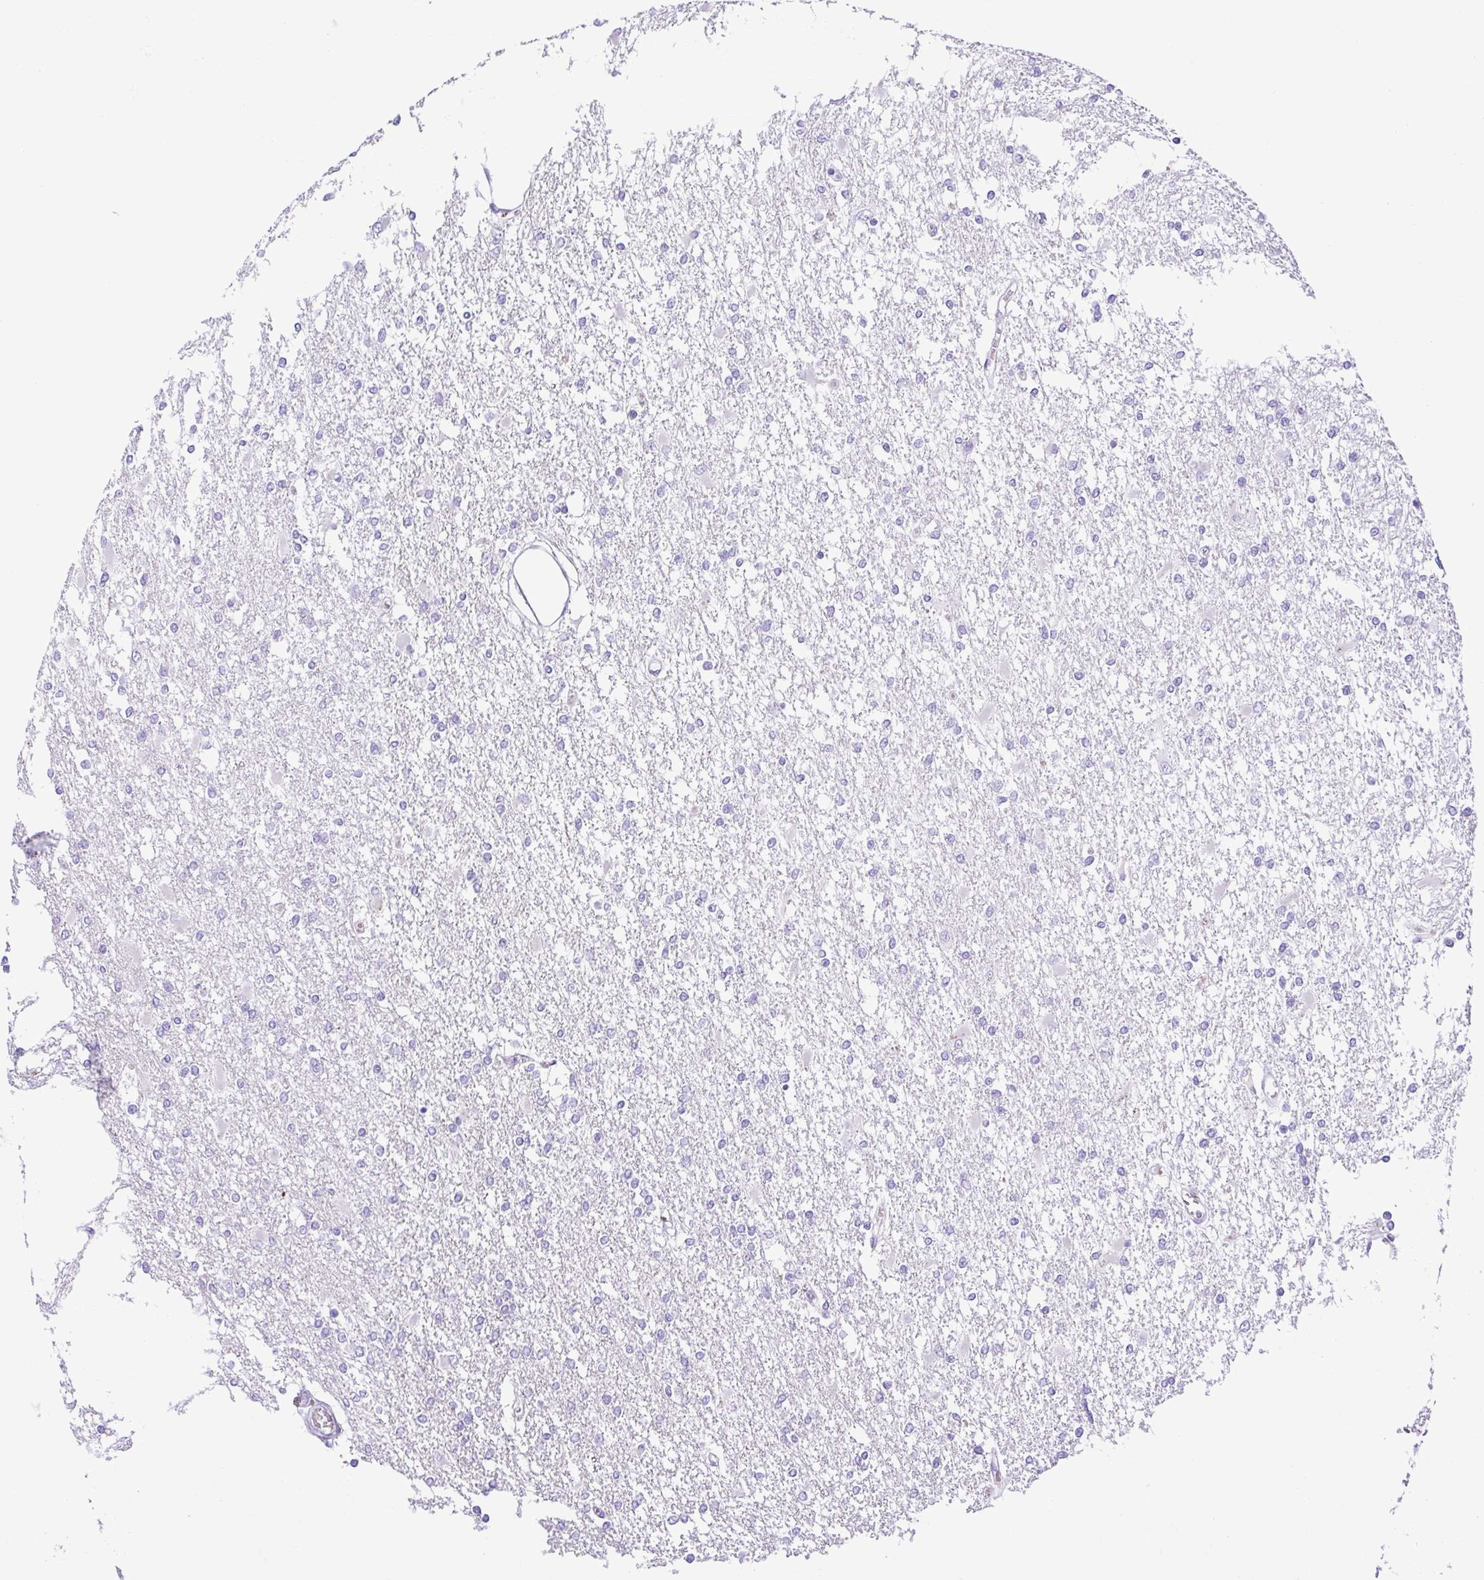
{"staining": {"intensity": "negative", "quantity": "none", "location": "none"}, "tissue": "glioma", "cell_type": "Tumor cells", "image_type": "cancer", "snomed": [{"axis": "morphology", "description": "Glioma, malignant, High grade"}, {"axis": "topography", "description": "Cerebral cortex"}], "caption": "Glioma was stained to show a protein in brown. There is no significant expression in tumor cells.", "gene": "CD72", "patient": {"sex": "male", "age": 79}}